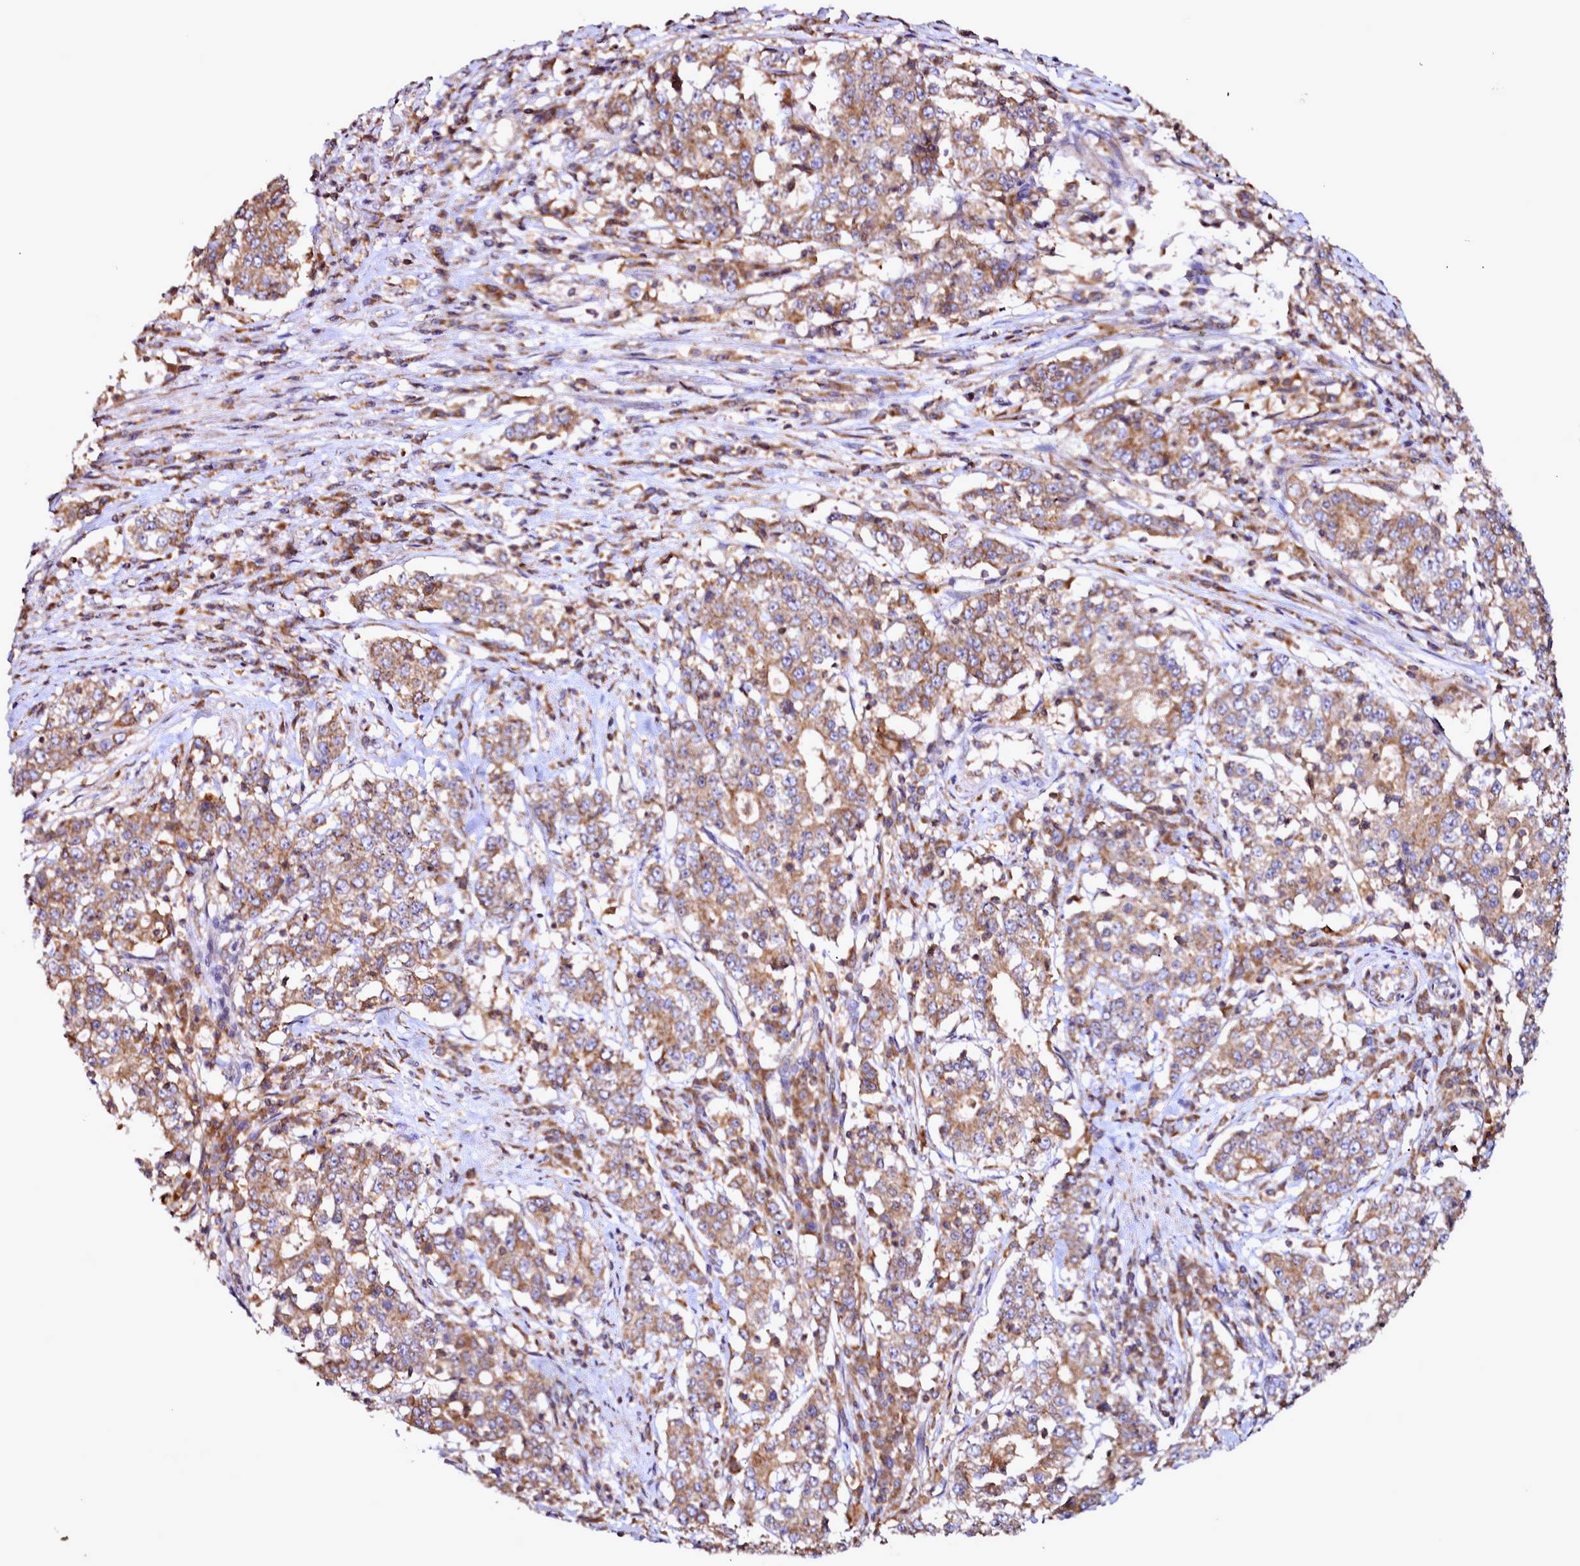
{"staining": {"intensity": "moderate", "quantity": ">75%", "location": "cytoplasmic/membranous"}, "tissue": "stomach cancer", "cell_type": "Tumor cells", "image_type": "cancer", "snomed": [{"axis": "morphology", "description": "Adenocarcinoma, NOS"}, {"axis": "topography", "description": "Stomach"}], "caption": "The histopathology image reveals a brown stain indicating the presence of a protein in the cytoplasmic/membranous of tumor cells in stomach cancer. (DAB IHC with brightfield microscopy, high magnification).", "gene": "NCKAP1L", "patient": {"sex": "male", "age": 59}}